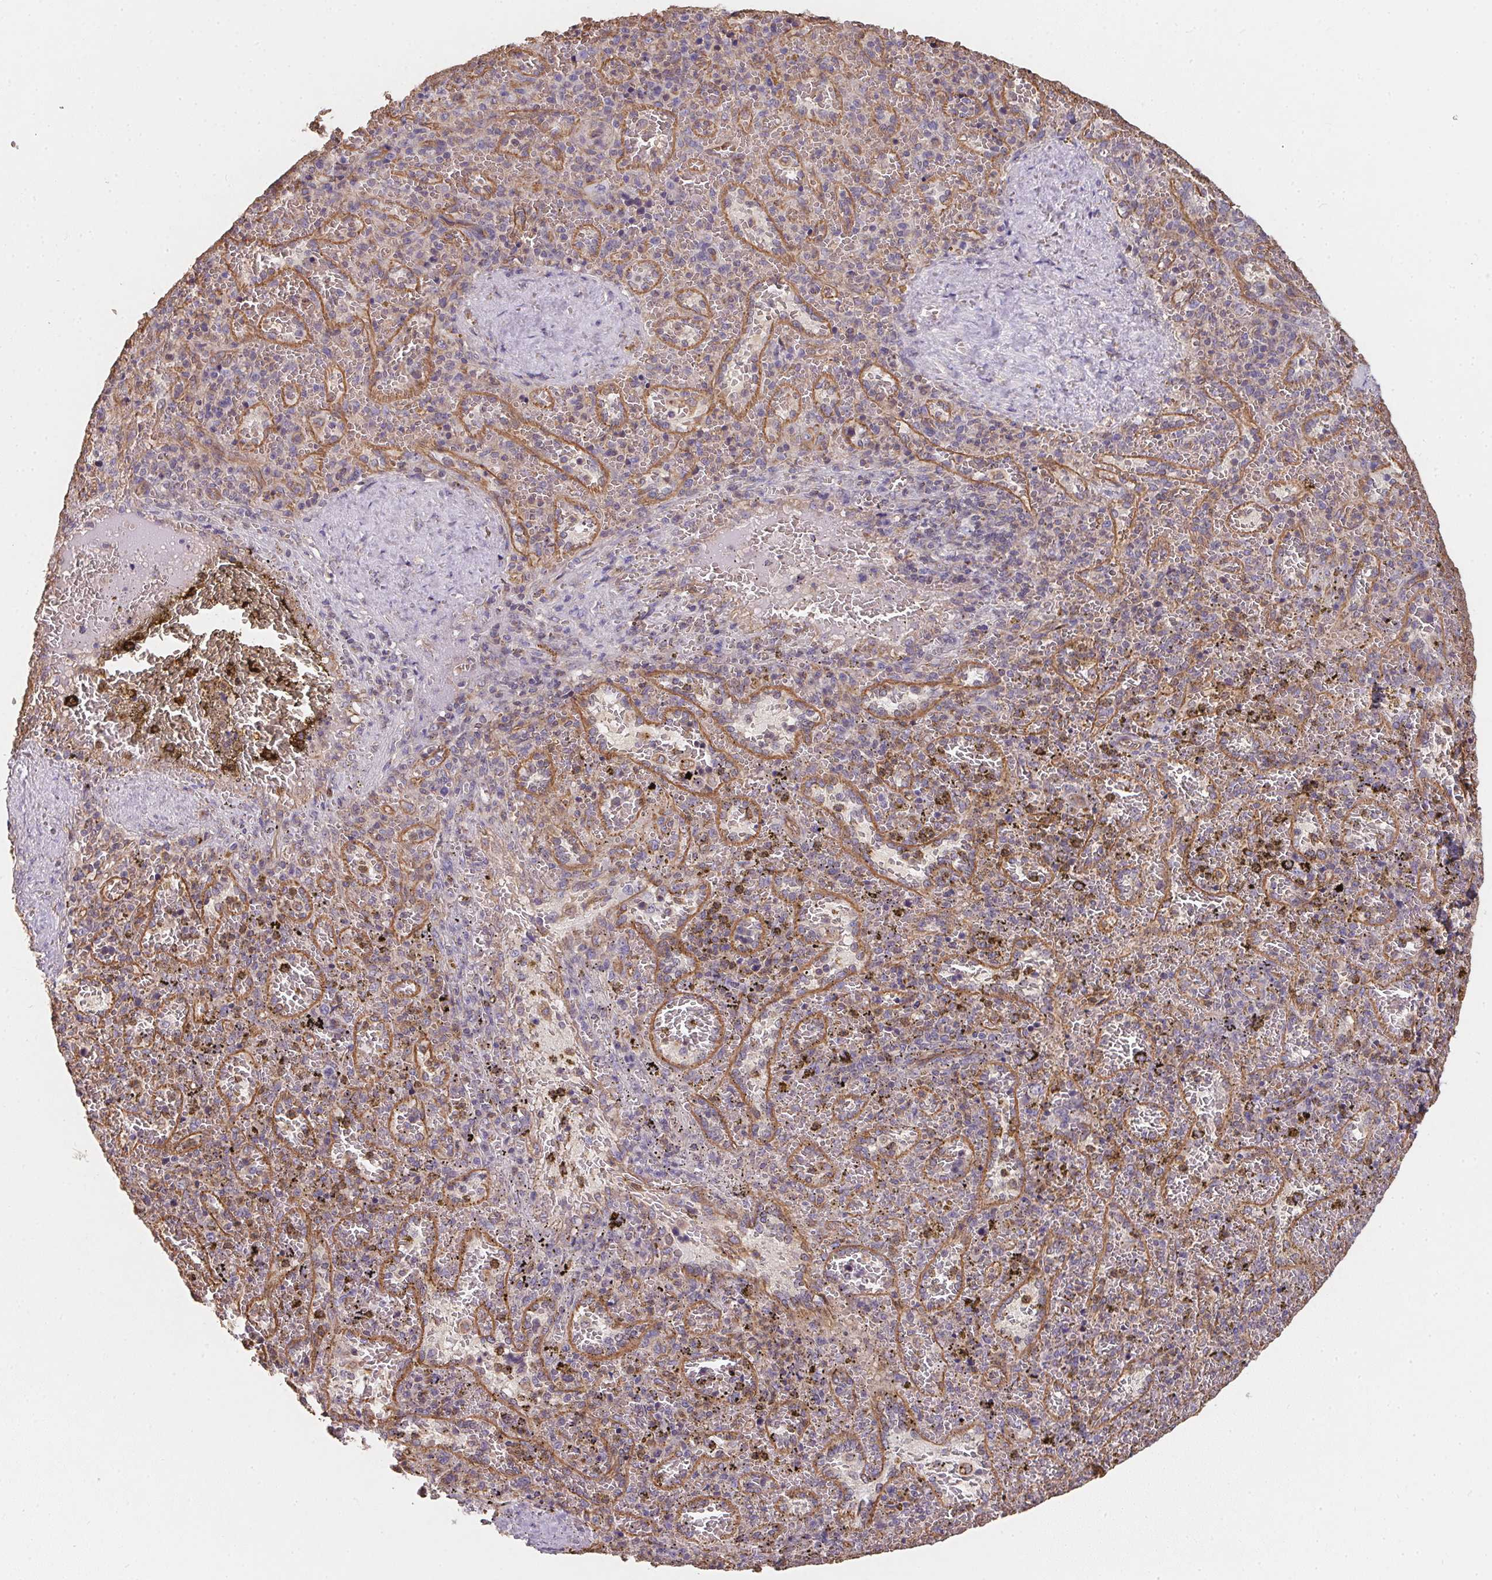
{"staining": {"intensity": "negative", "quantity": "none", "location": "none"}, "tissue": "spleen", "cell_type": "Cells in red pulp", "image_type": "normal", "snomed": [{"axis": "morphology", "description": "Normal tissue, NOS"}, {"axis": "topography", "description": "Spleen"}], "caption": "Protein analysis of benign spleen demonstrates no significant positivity in cells in red pulp. (Stains: DAB IHC with hematoxylin counter stain, Microscopy: brightfield microscopy at high magnification).", "gene": "TBKBP1", "patient": {"sex": "female", "age": 50}}